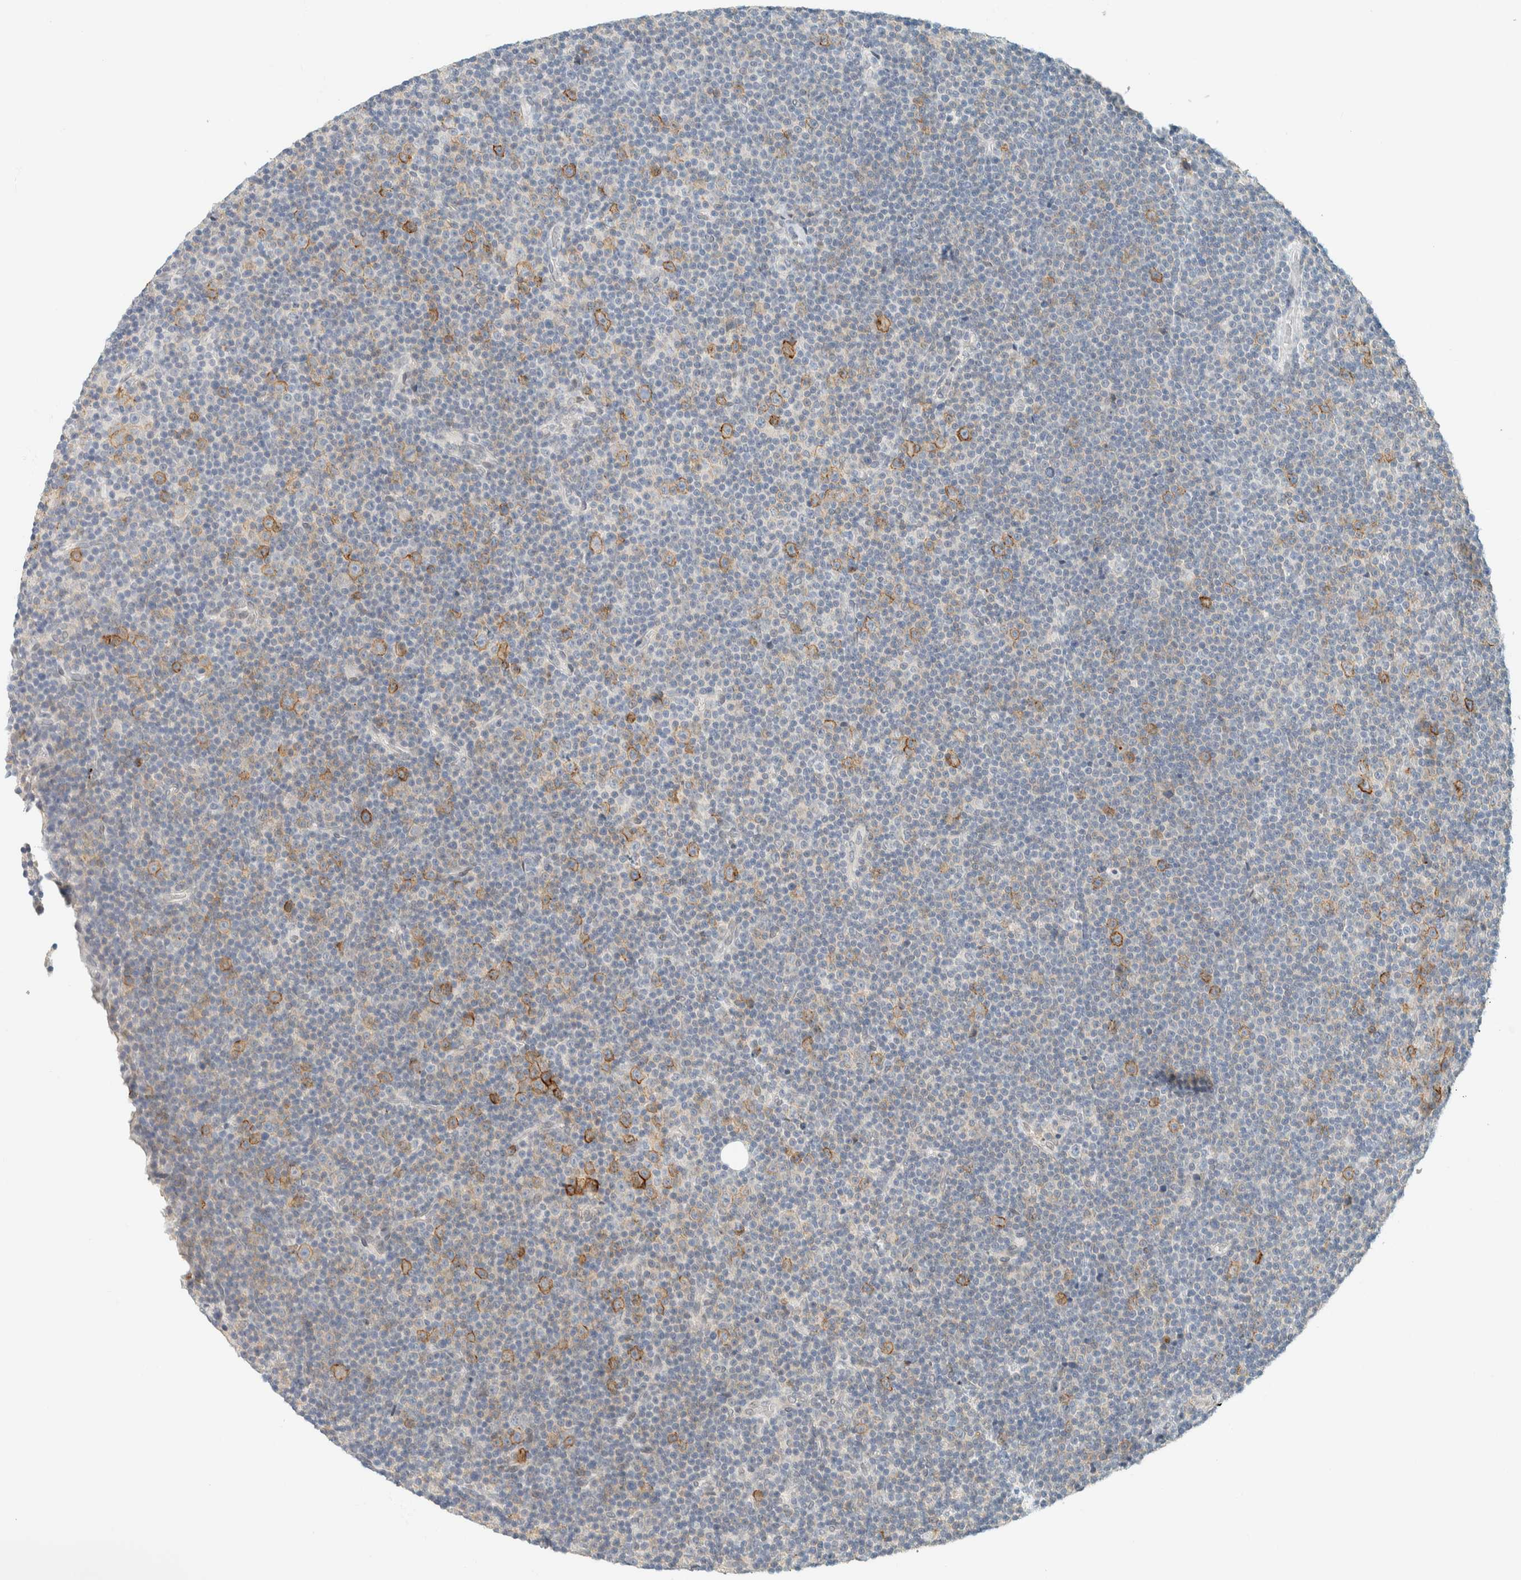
{"staining": {"intensity": "weak", "quantity": "<25%", "location": "cytoplasmic/membranous"}, "tissue": "lymphoma", "cell_type": "Tumor cells", "image_type": "cancer", "snomed": [{"axis": "morphology", "description": "Malignant lymphoma, non-Hodgkin's type, Low grade"}, {"axis": "topography", "description": "Lymph node"}], "caption": "A photomicrograph of malignant lymphoma, non-Hodgkin's type (low-grade) stained for a protein shows no brown staining in tumor cells.", "gene": "C1QTNF12", "patient": {"sex": "female", "age": 67}}